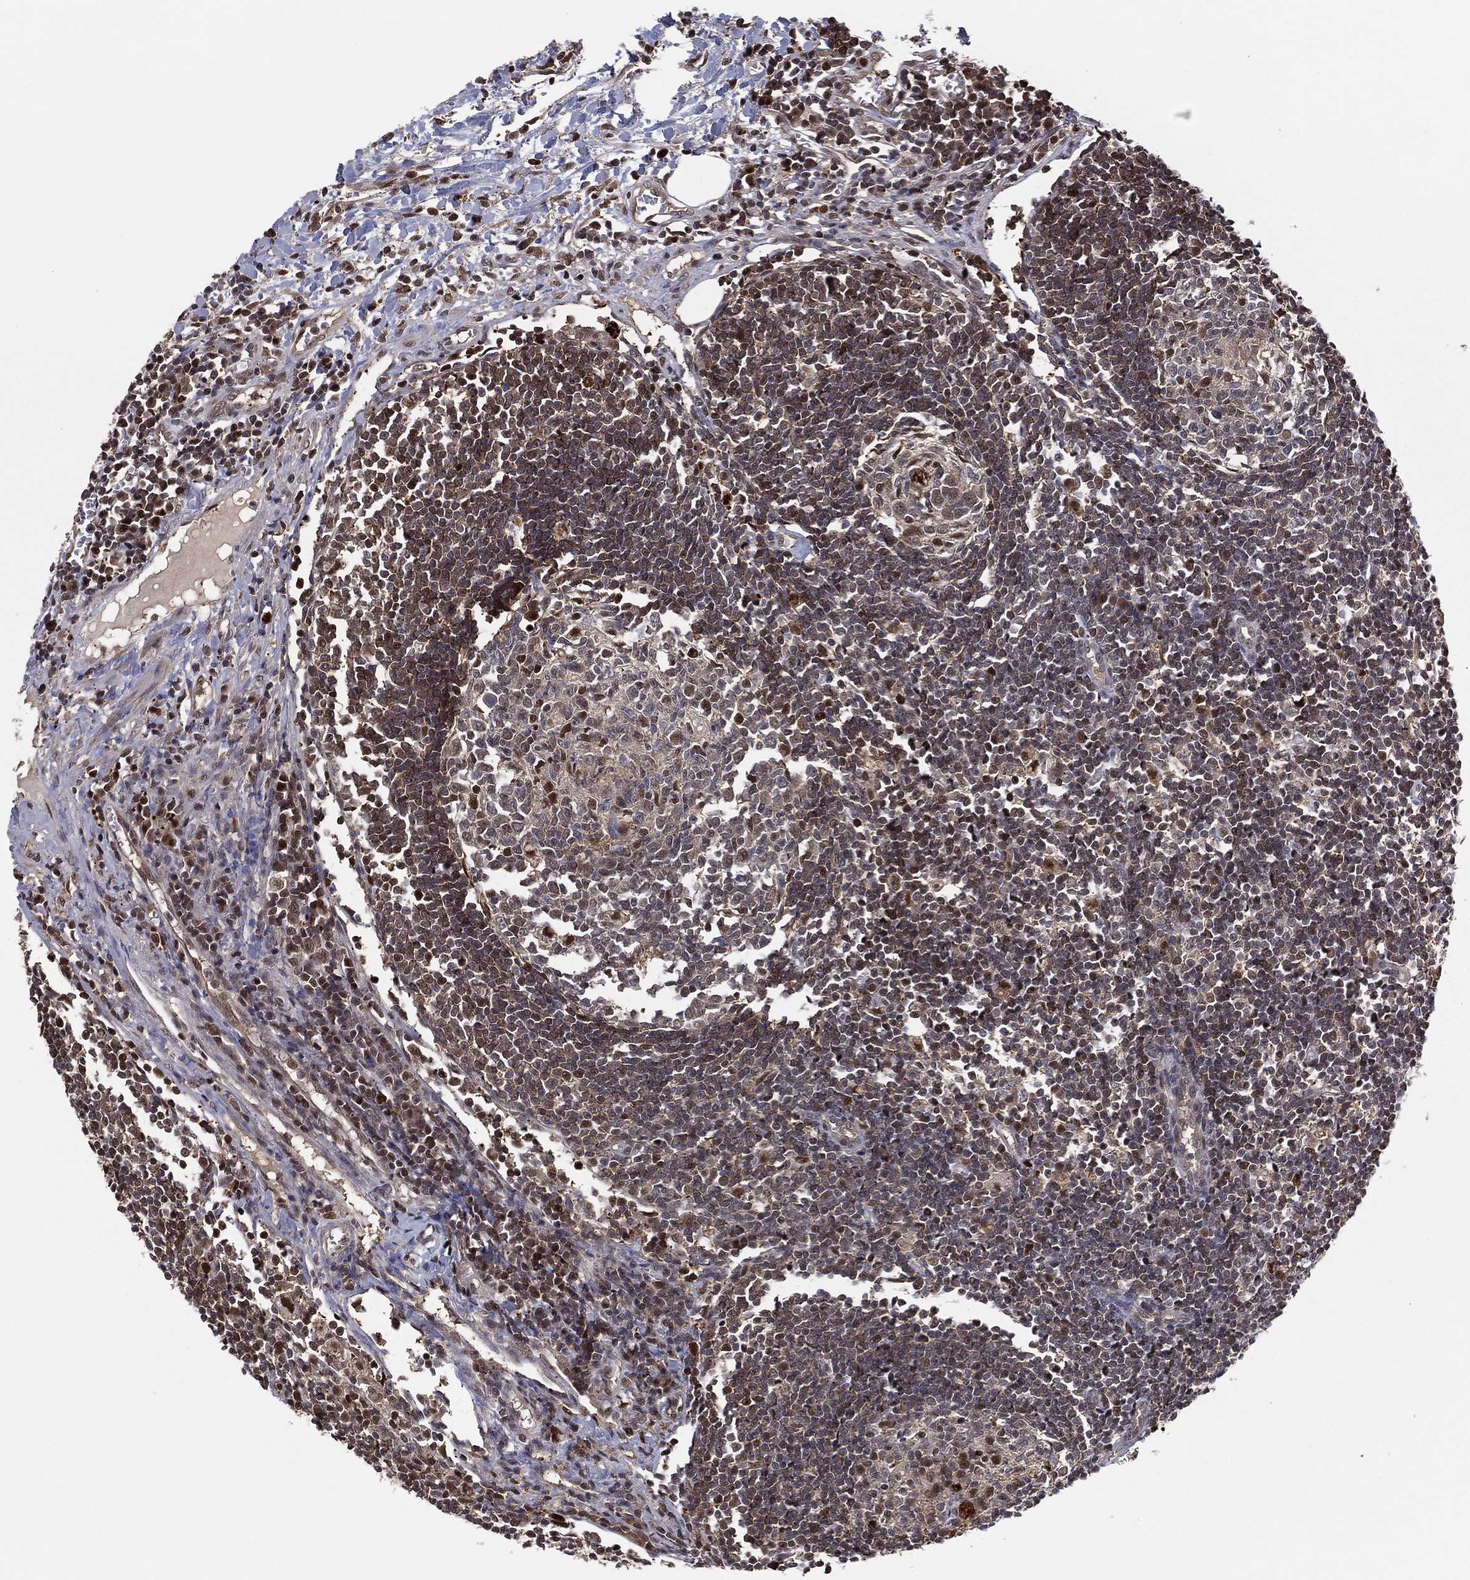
{"staining": {"intensity": "moderate", "quantity": "<25%", "location": "nuclear"}, "tissue": "lymph node", "cell_type": "Germinal center cells", "image_type": "normal", "snomed": [{"axis": "morphology", "description": "Normal tissue, NOS"}, {"axis": "morphology", "description": "Adenocarcinoma, NOS"}, {"axis": "topography", "description": "Lymph node"}, {"axis": "topography", "description": "Pancreas"}], "caption": "This photomicrograph exhibits immunohistochemistry (IHC) staining of unremarkable human lymph node, with low moderate nuclear expression in approximately <25% of germinal center cells.", "gene": "ICOSLG", "patient": {"sex": "female", "age": 58}}